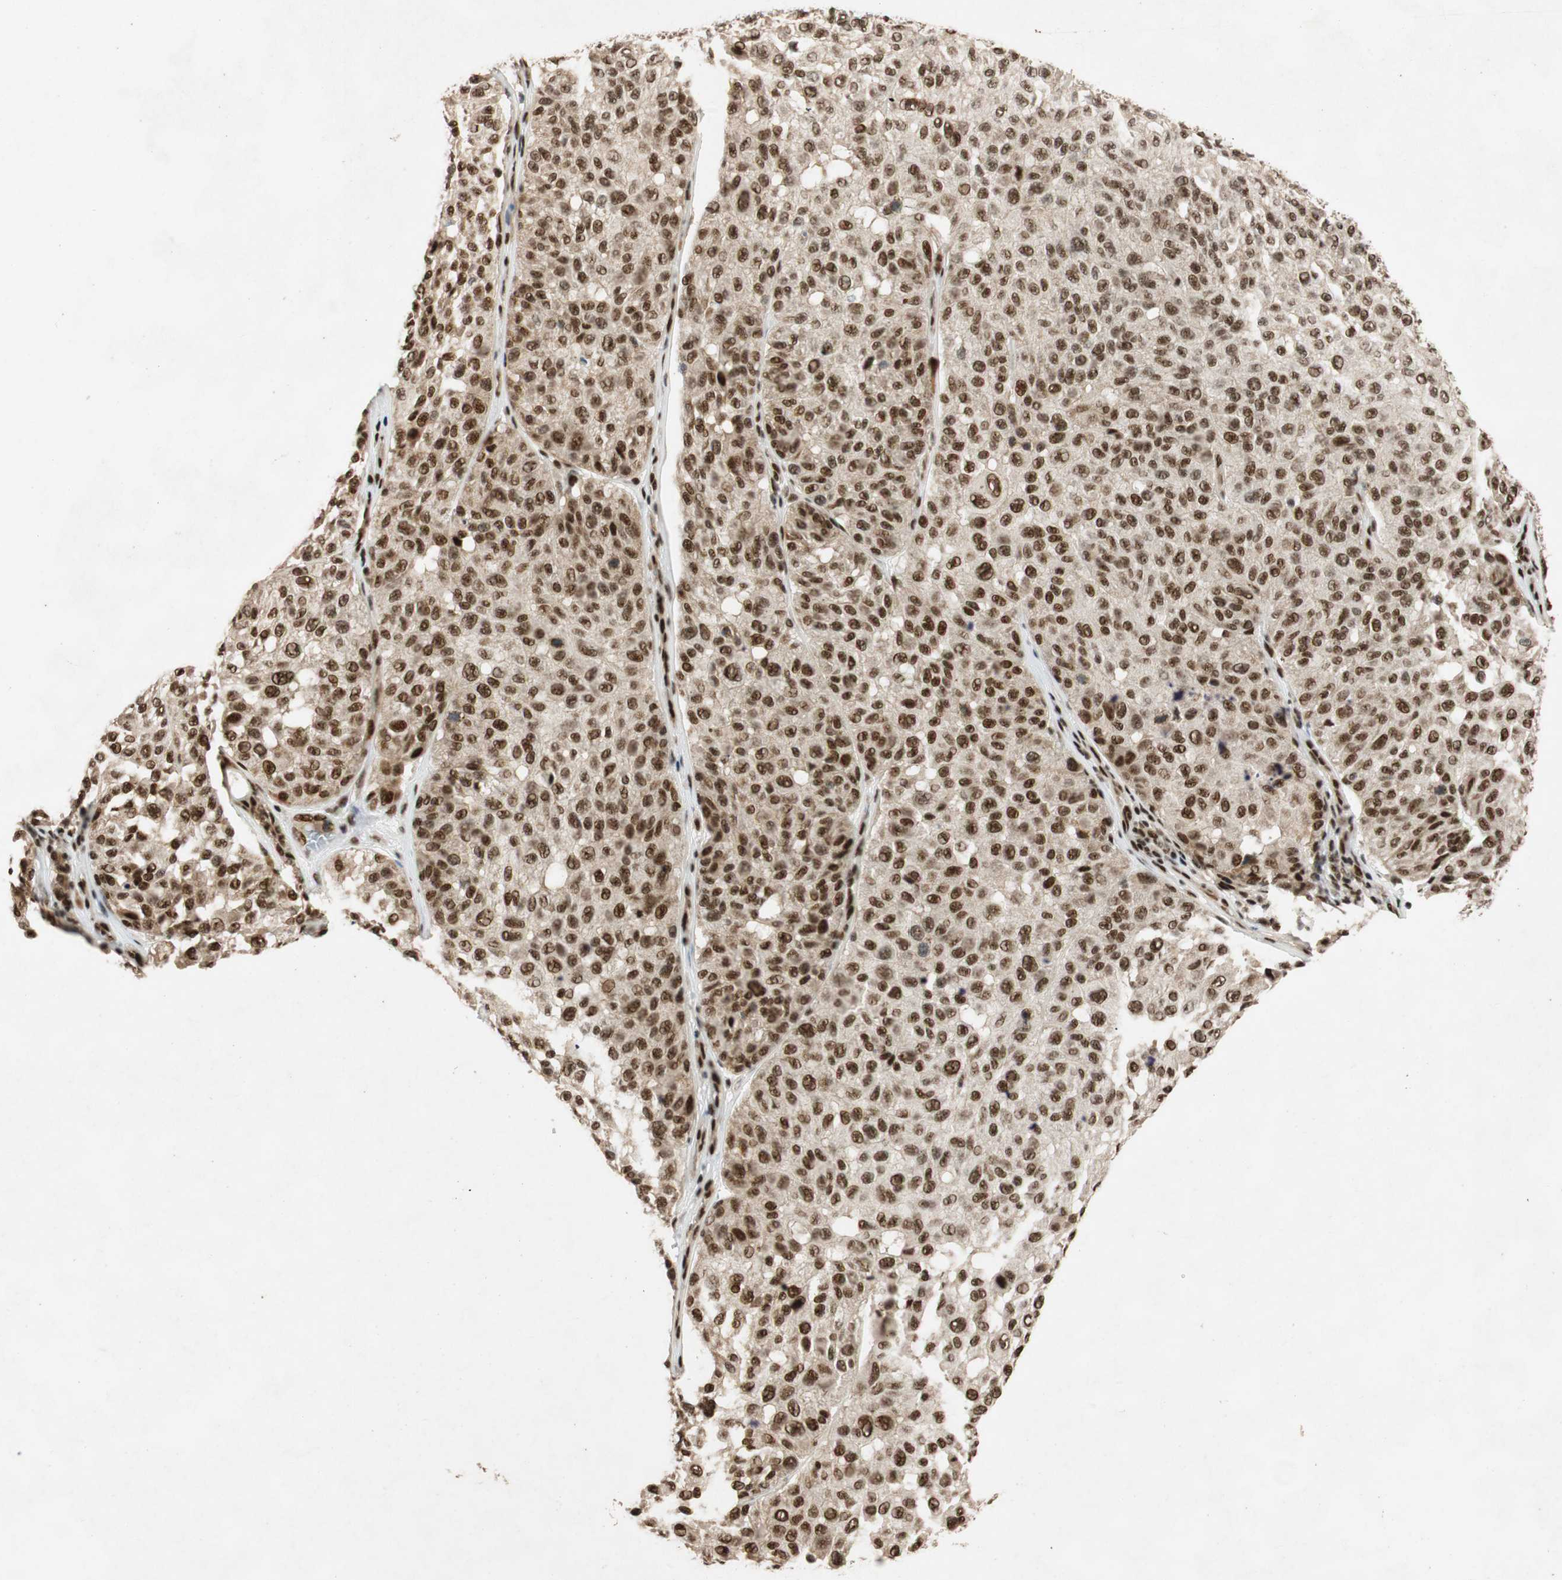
{"staining": {"intensity": "strong", "quantity": ">75%", "location": "nuclear"}, "tissue": "melanoma", "cell_type": "Tumor cells", "image_type": "cancer", "snomed": [{"axis": "morphology", "description": "Malignant melanoma, NOS"}, {"axis": "topography", "description": "Skin"}], "caption": "Immunohistochemical staining of human malignant melanoma exhibits high levels of strong nuclear positivity in about >75% of tumor cells. The staining was performed using DAB, with brown indicating positive protein expression. Nuclei are stained blue with hematoxylin.", "gene": "NCBP3", "patient": {"sex": "female", "age": 46}}